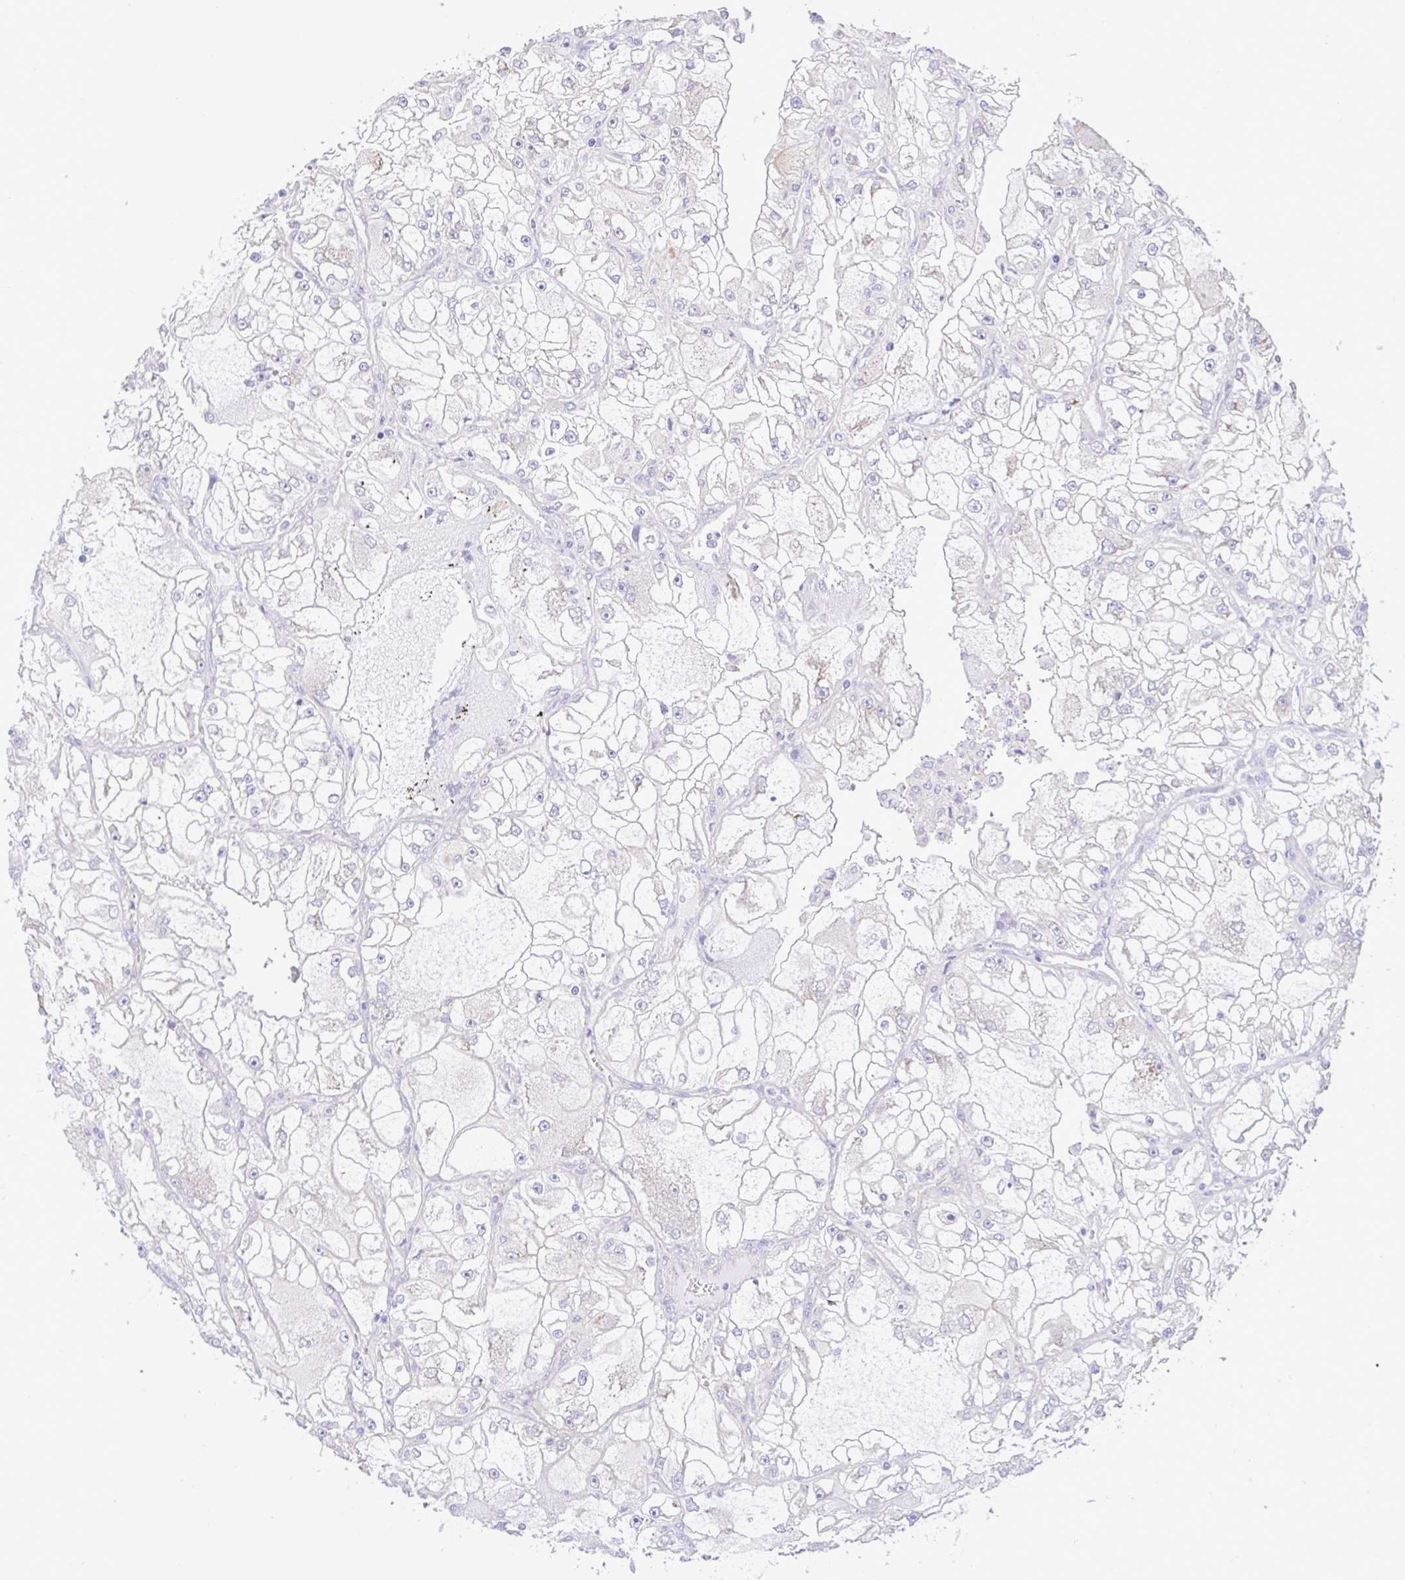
{"staining": {"intensity": "negative", "quantity": "none", "location": "none"}, "tissue": "renal cancer", "cell_type": "Tumor cells", "image_type": "cancer", "snomed": [{"axis": "morphology", "description": "Adenocarcinoma, NOS"}, {"axis": "topography", "description": "Kidney"}], "caption": "Immunohistochemistry (IHC) micrograph of renal adenocarcinoma stained for a protein (brown), which shows no staining in tumor cells. (DAB (3,3'-diaminobenzidine) immunohistochemistry with hematoxylin counter stain).", "gene": "GFPT2", "patient": {"sex": "female", "age": 72}}